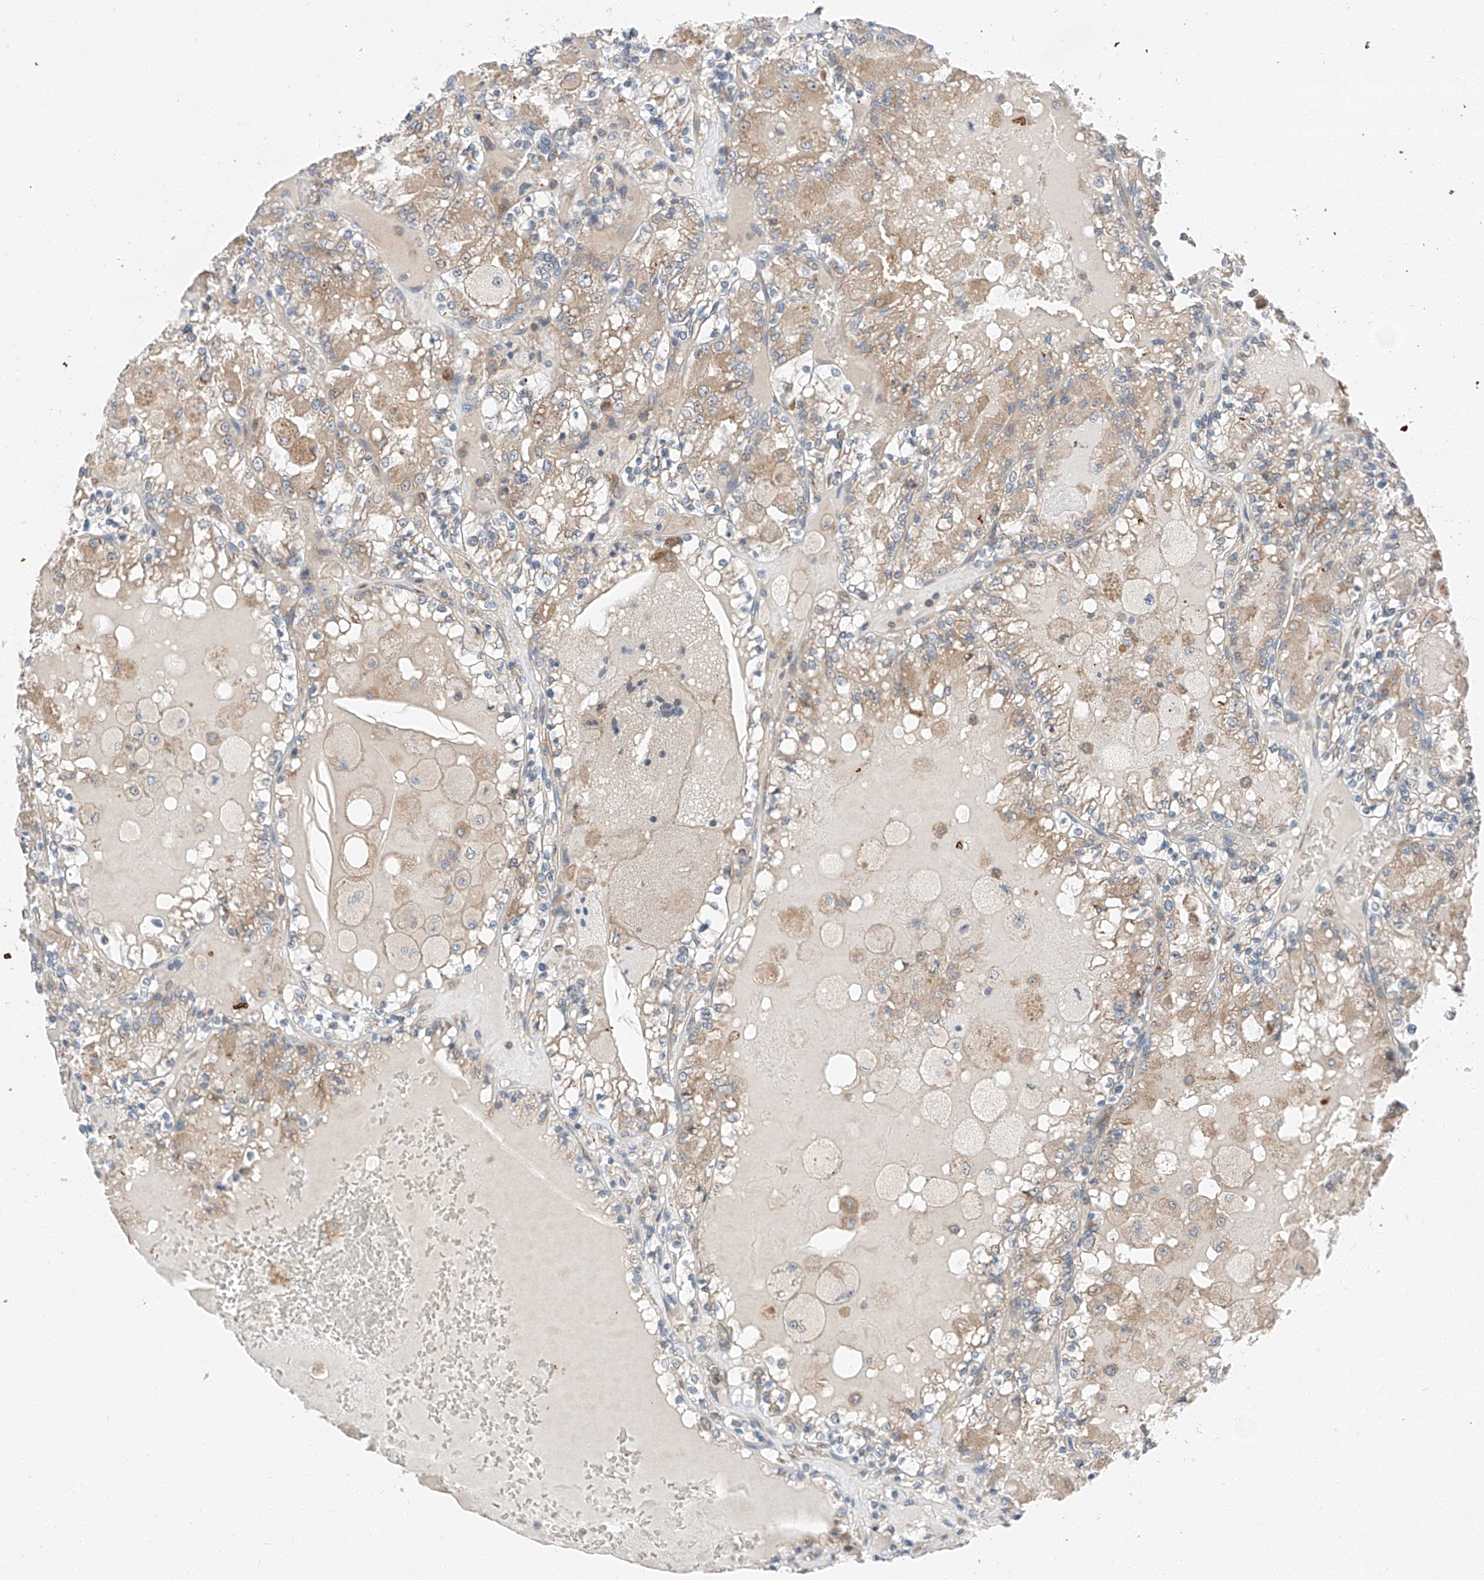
{"staining": {"intensity": "moderate", "quantity": "<25%", "location": "cytoplasmic/membranous"}, "tissue": "renal cancer", "cell_type": "Tumor cells", "image_type": "cancer", "snomed": [{"axis": "morphology", "description": "Adenocarcinoma, NOS"}, {"axis": "topography", "description": "Kidney"}], "caption": "Immunohistochemical staining of human renal cancer reveals moderate cytoplasmic/membranous protein positivity in about <25% of tumor cells.", "gene": "ZC3H15", "patient": {"sex": "female", "age": 56}}